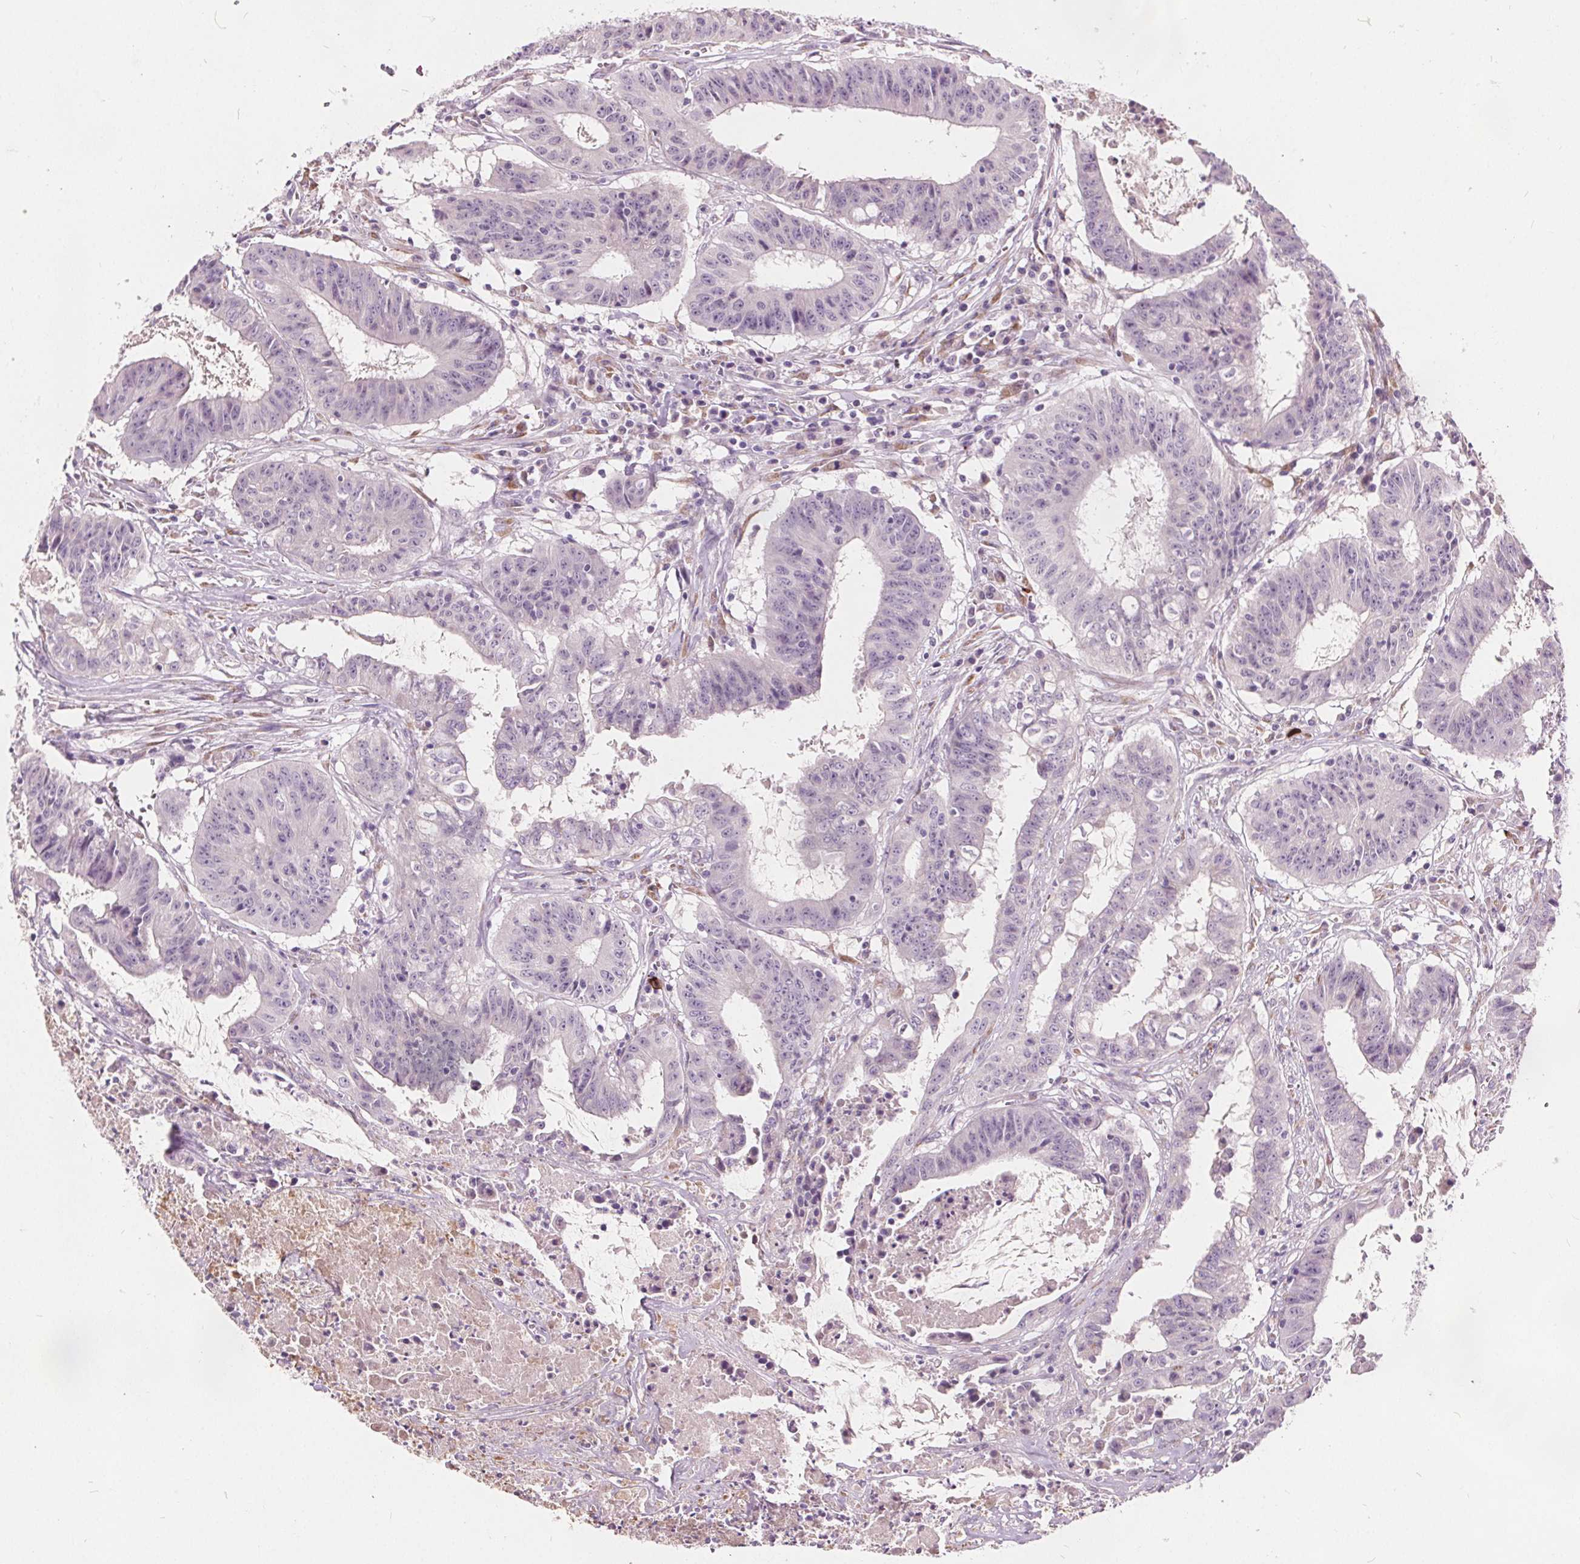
{"staining": {"intensity": "negative", "quantity": "none", "location": "none"}, "tissue": "colorectal cancer", "cell_type": "Tumor cells", "image_type": "cancer", "snomed": [{"axis": "morphology", "description": "Adenocarcinoma, NOS"}, {"axis": "topography", "description": "Colon"}], "caption": "Tumor cells are negative for protein expression in human colorectal adenocarcinoma.", "gene": "ACOX2", "patient": {"sex": "male", "age": 33}}